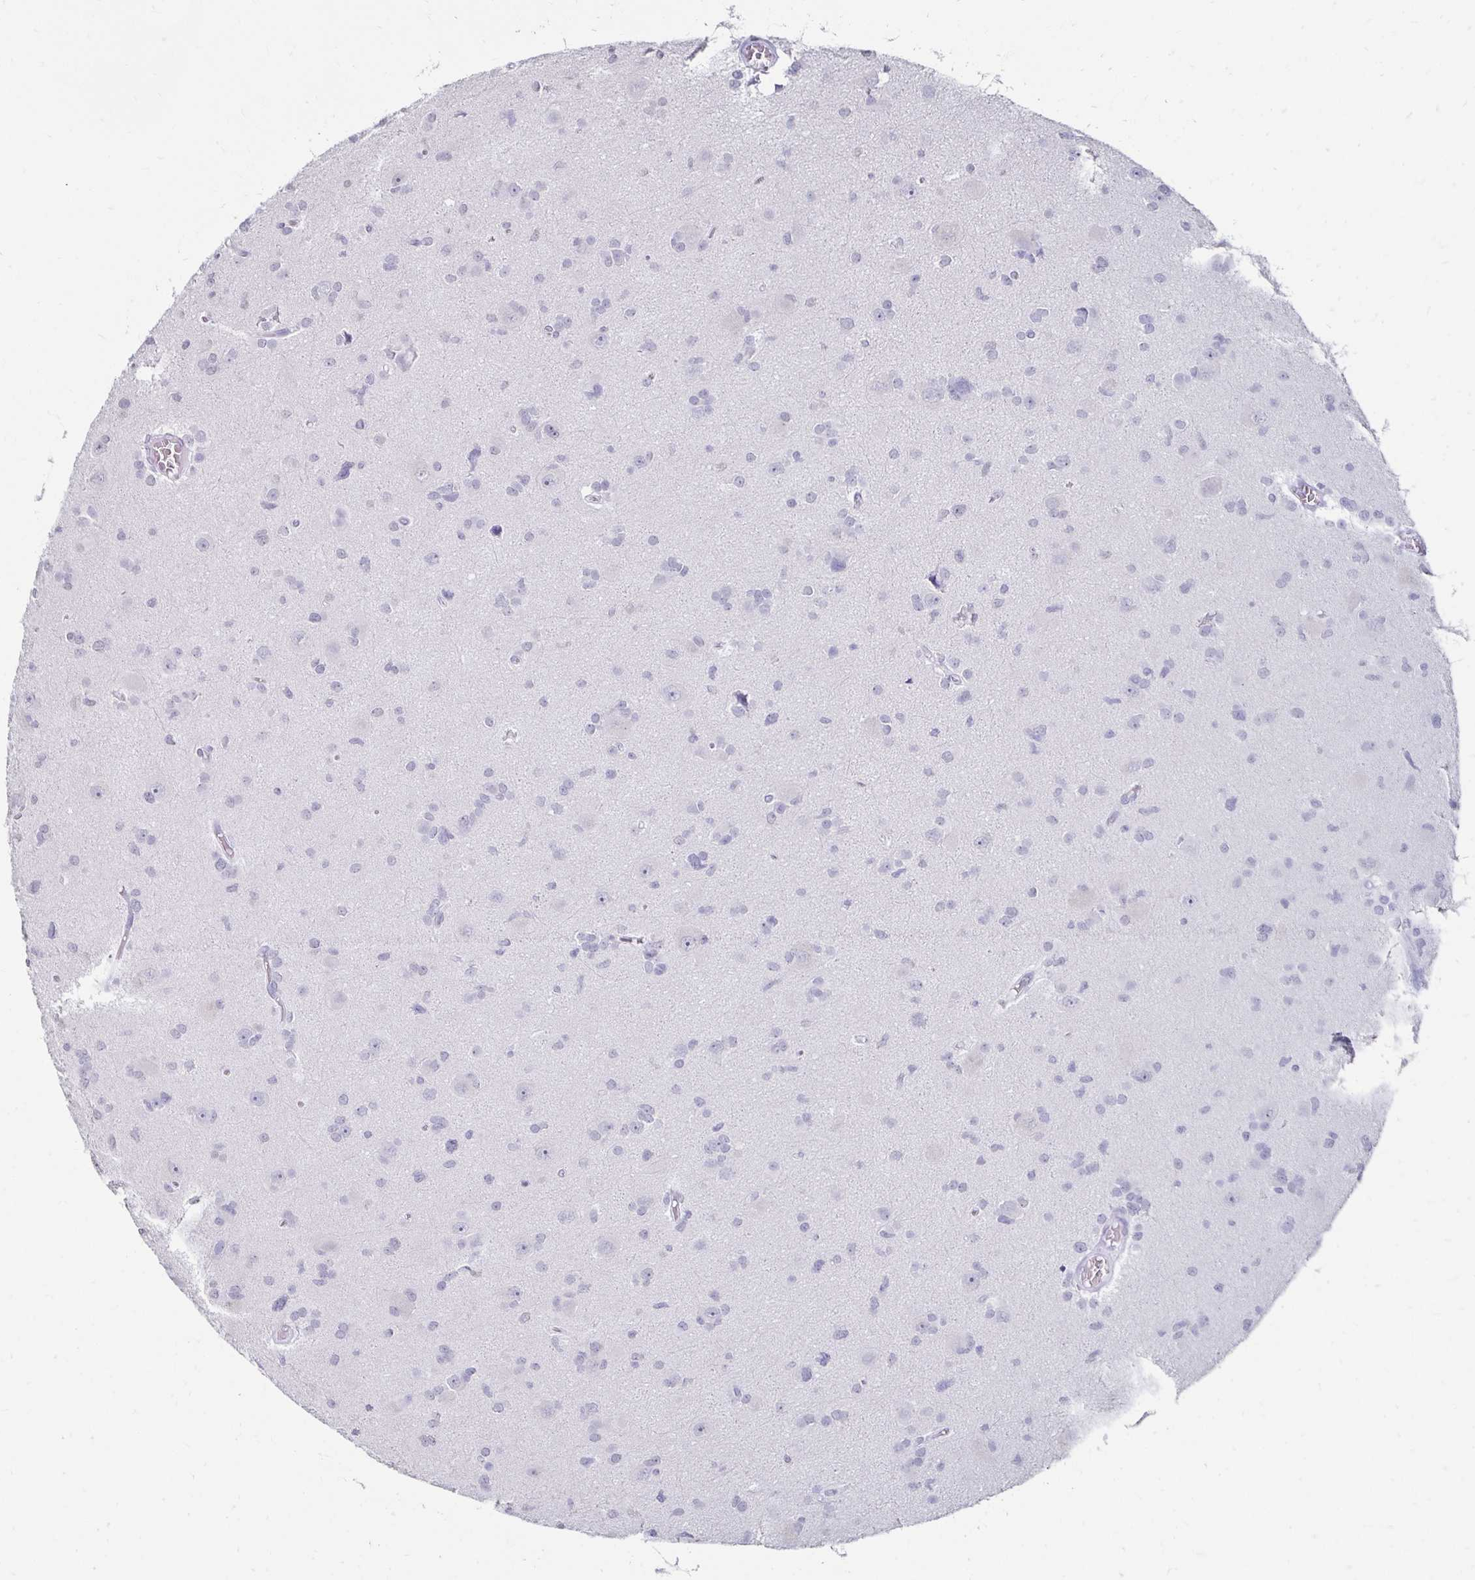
{"staining": {"intensity": "negative", "quantity": "none", "location": "none"}, "tissue": "glioma", "cell_type": "Tumor cells", "image_type": "cancer", "snomed": [{"axis": "morphology", "description": "Glioma, malignant, High grade"}, {"axis": "topography", "description": "Brain"}], "caption": "A high-resolution photomicrograph shows IHC staining of glioma, which reveals no significant staining in tumor cells. (DAB (3,3'-diaminobenzidine) immunohistochemistry with hematoxylin counter stain).", "gene": "TOMM34", "patient": {"sex": "male", "age": 23}}